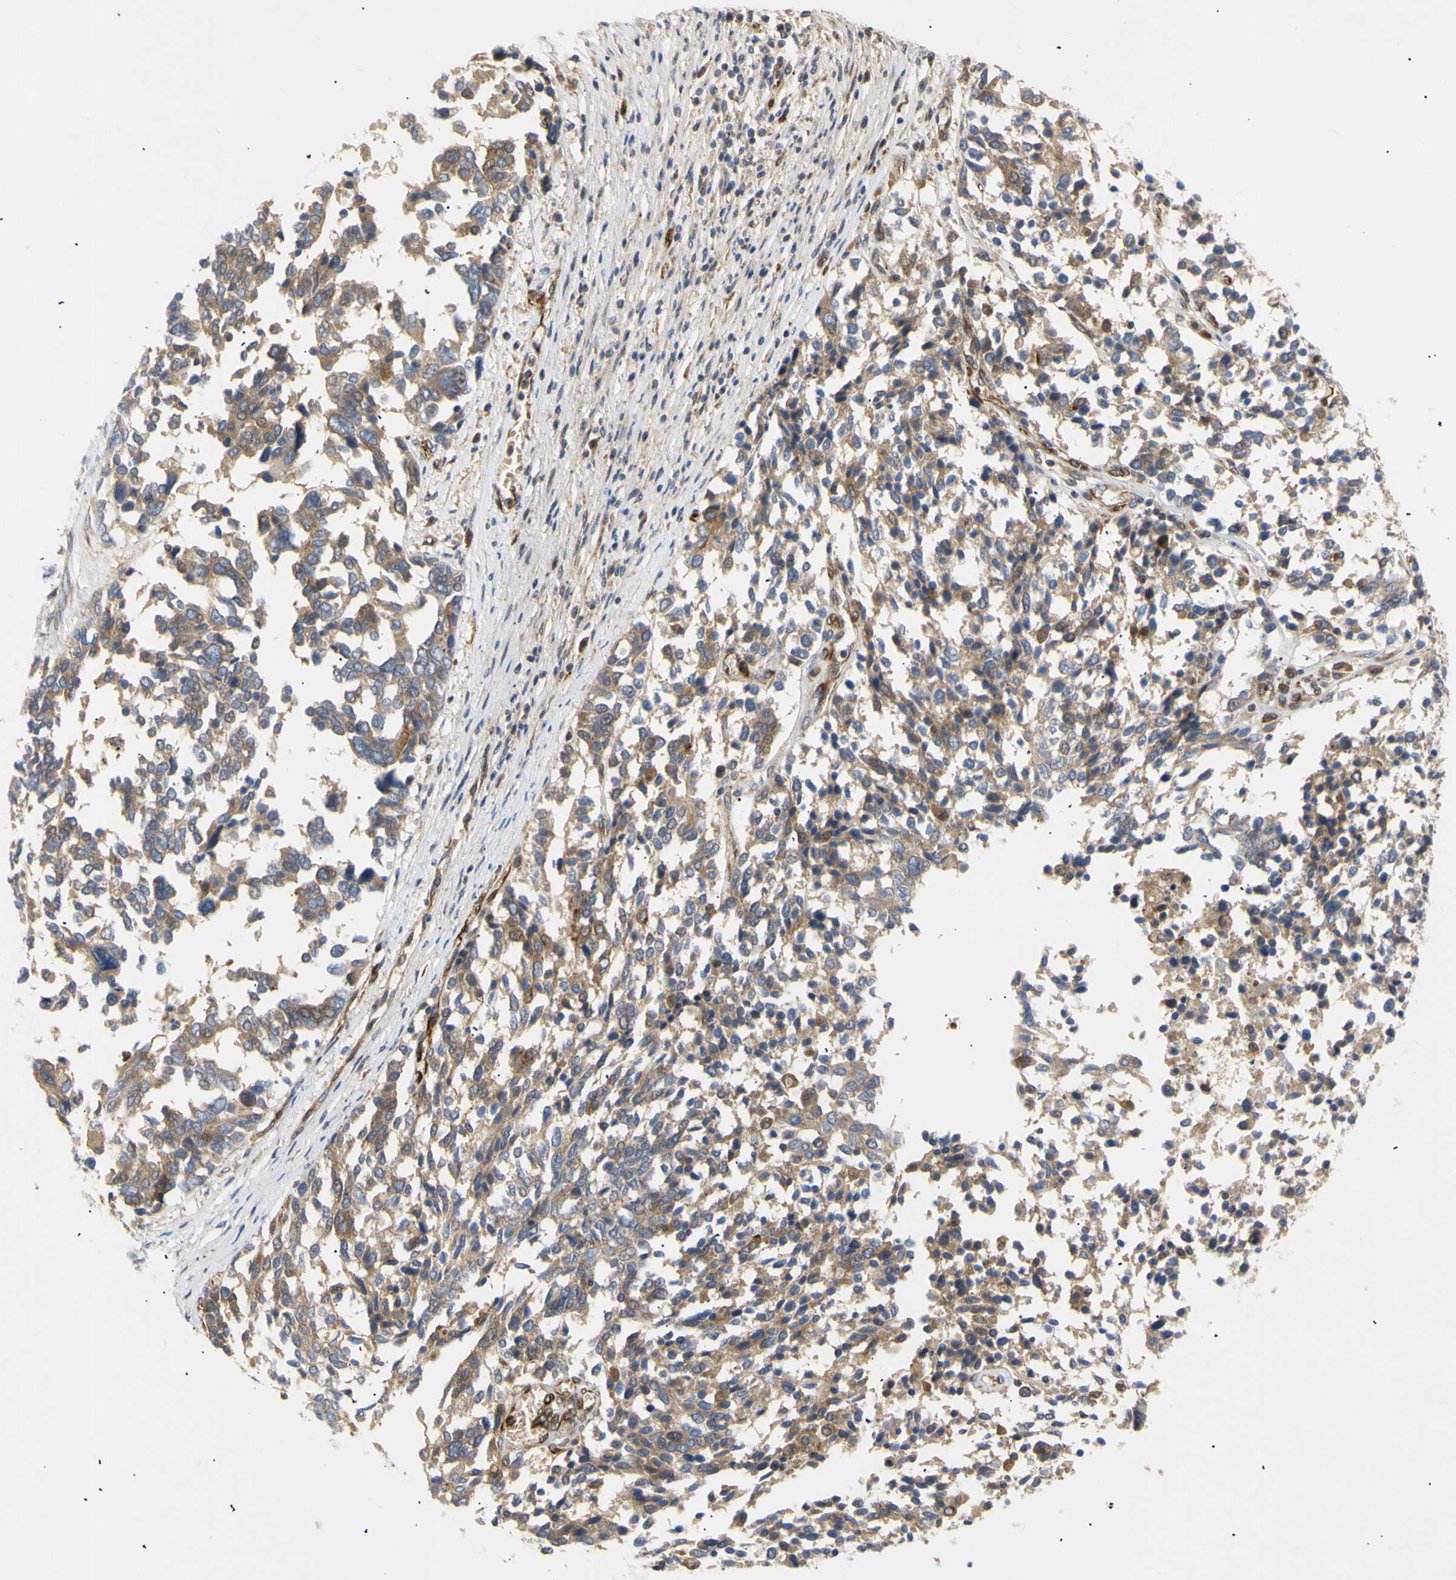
{"staining": {"intensity": "weak", "quantity": ">75%", "location": "cytoplasmic/membranous"}, "tissue": "ovarian cancer", "cell_type": "Tumor cells", "image_type": "cancer", "snomed": [{"axis": "morphology", "description": "Cystadenocarcinoma, serous, NOS"}, {"axis": "topography", "description": "Ovary"}], "caption": "The immunohistochemical stain labels weak cytoplasmic/membranous expression in tumor cells of serous cystadenocarcinoma (ovarian) tissue.", "gene": "TUBG2", "patient": {"sex": "female", "age": 44}}